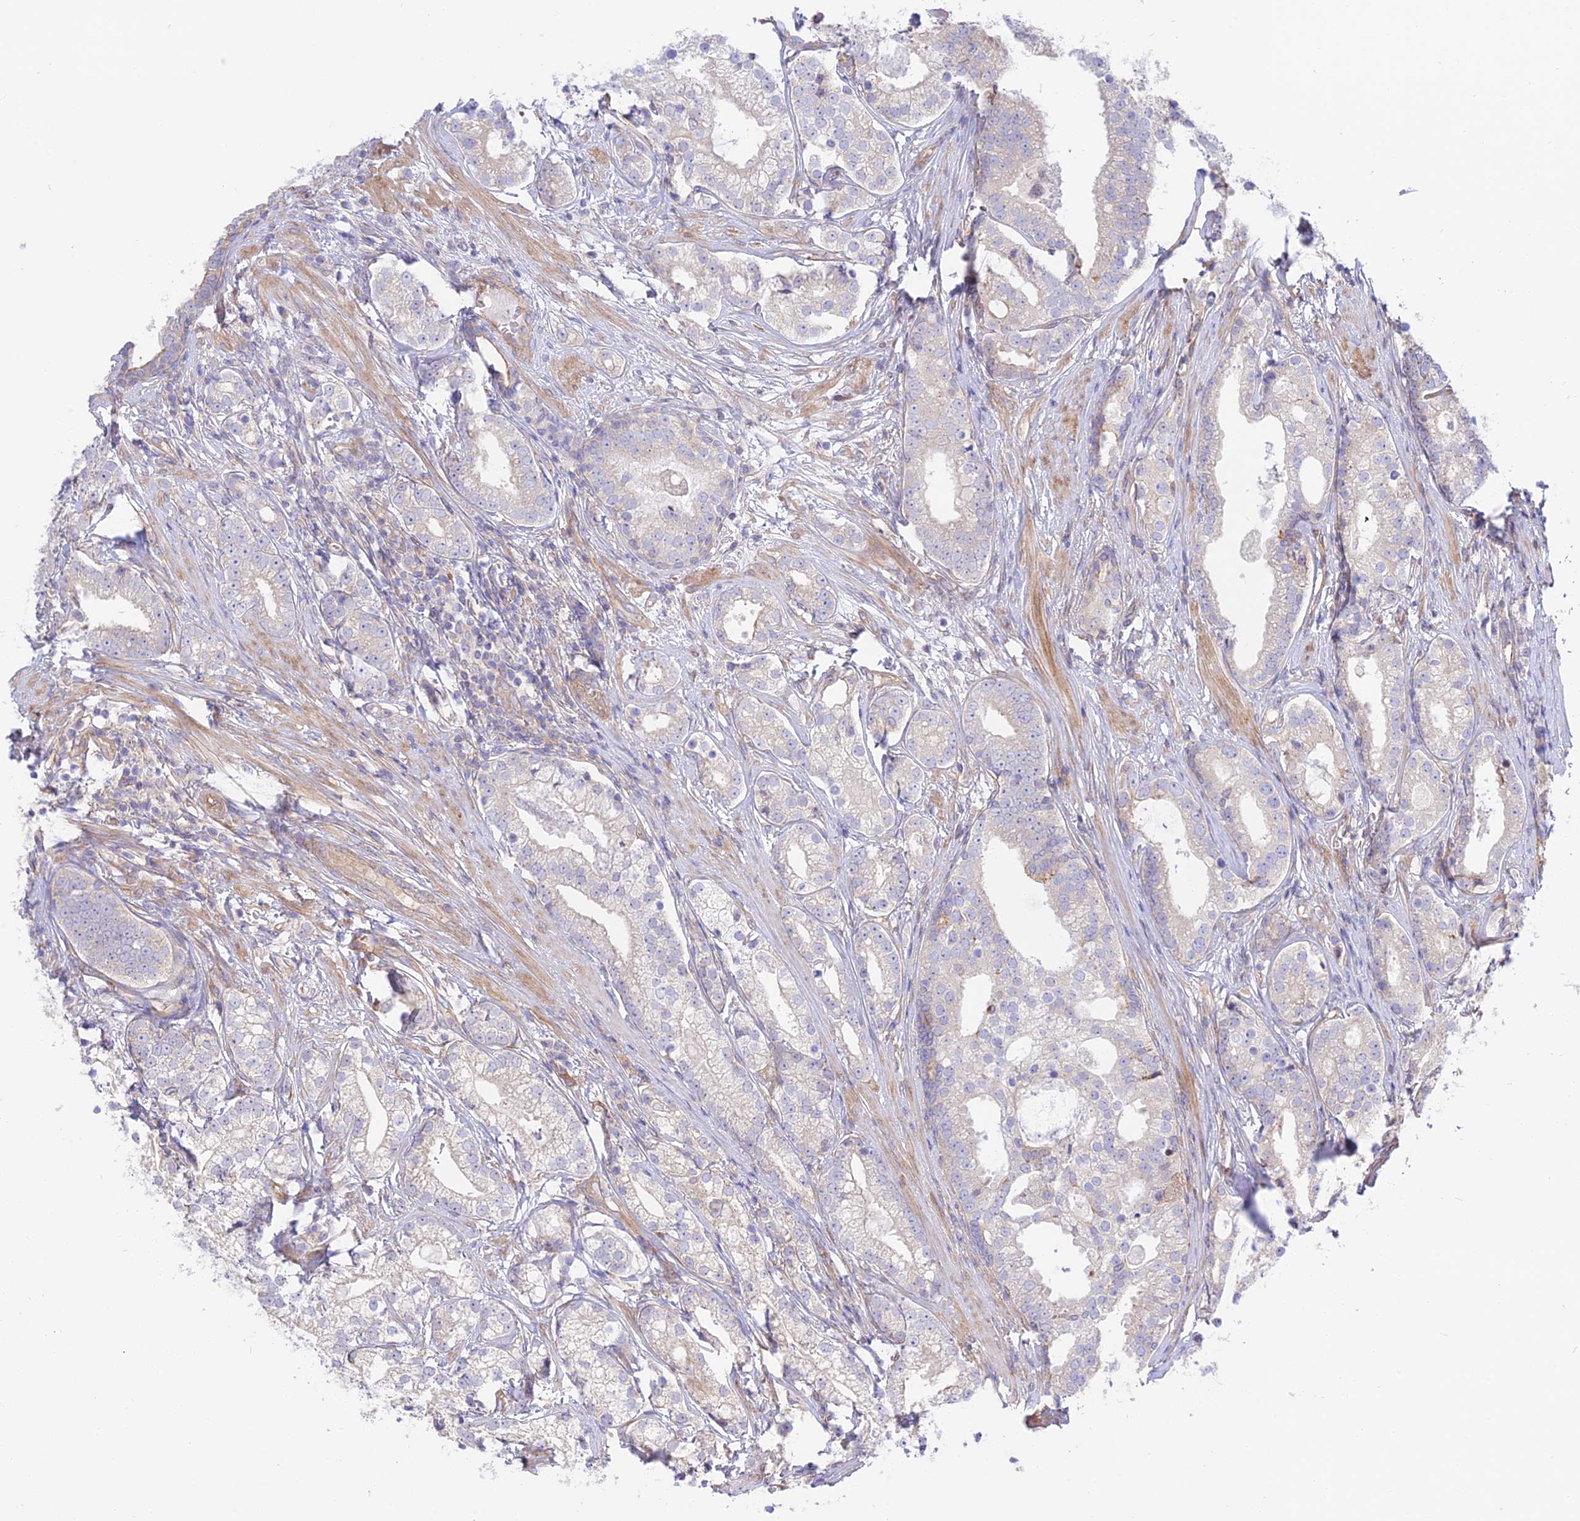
{"staining": {"intensity": "negative", "quantity": "none", "location": "none"}, "tissue": "prostate cancer", "cell_type": "Tumor cells", "image_type": "cancer", "snomed": [{"axis": "morphology", "description": "Adenocarcinoma, High grade"}, {"axis": "topography", "description": "Prostate"}], "caption": "High magnification brightfield microscopy of prostate cancer stained with DAB (brown) and counterstained with hematoxylin (blue): tumor cells show no significant staining. The staining was performed using DAB (3,3'-diaminobenzidine) to visualize the protein expression in brown, while the nuclei were stained in blue with hematoxylin (Magnification: 20x).", "gene": "KCNAB1", "patient": {"sex": "male", "age": 69}}